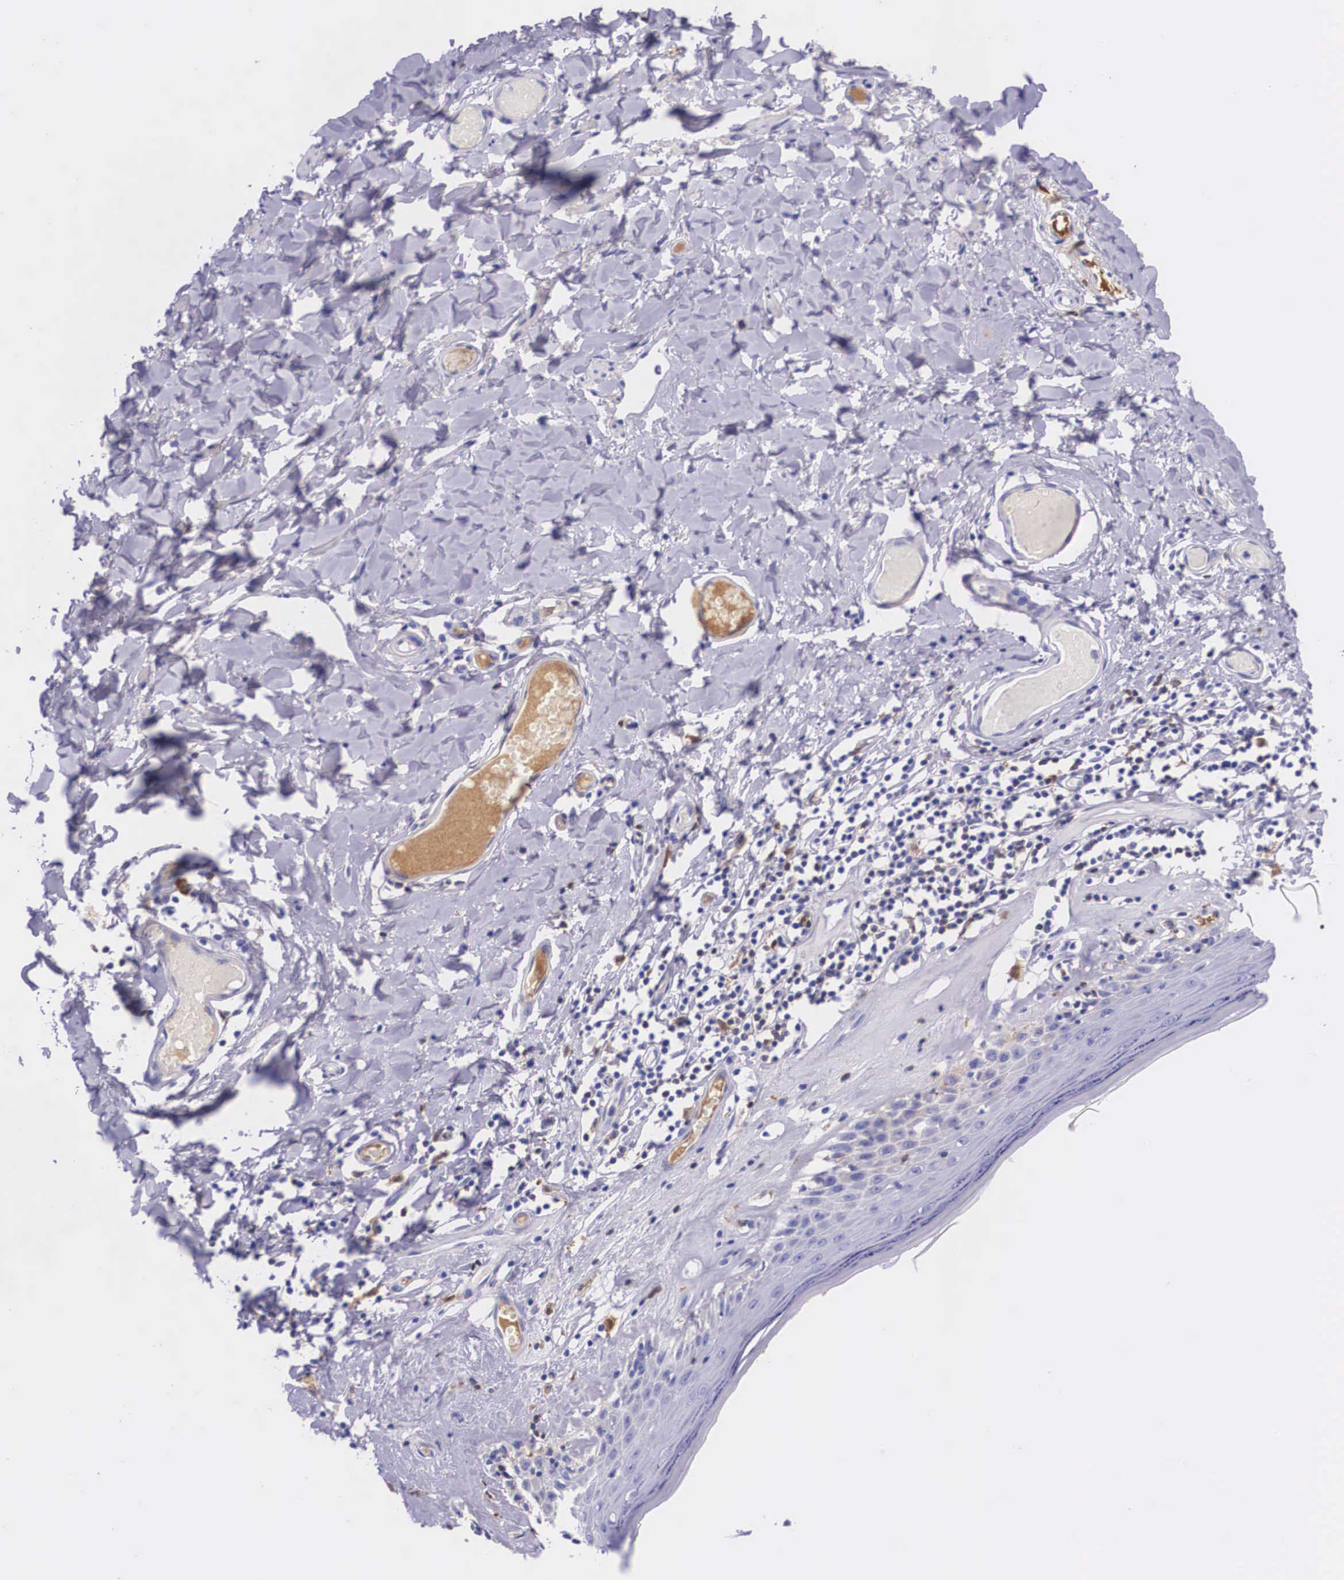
{"staining": {"intensity": "moderate", "quantity": "<25%", "location": "nuclear"}, "tissue": "skin", "cell_type": "Epidermal cells", "image_type": "normal", "snomed": [{"axis": "morphology", "description": "Normal tissue, NOS"}, {"axis": "topography", "description": "Vascular tissue"}, {"axis": "topography", "description": "Vulva"}, {"axis": "topography", "description": "Peripheral nerve tissue"}], "caption": "Moderate nuclear staining for a protein is seen in about <25% of epidermal cells of benign skin using immunohistochemistry.", "gene": "PLG", "patient": {"sex": "female", "age": 86}}